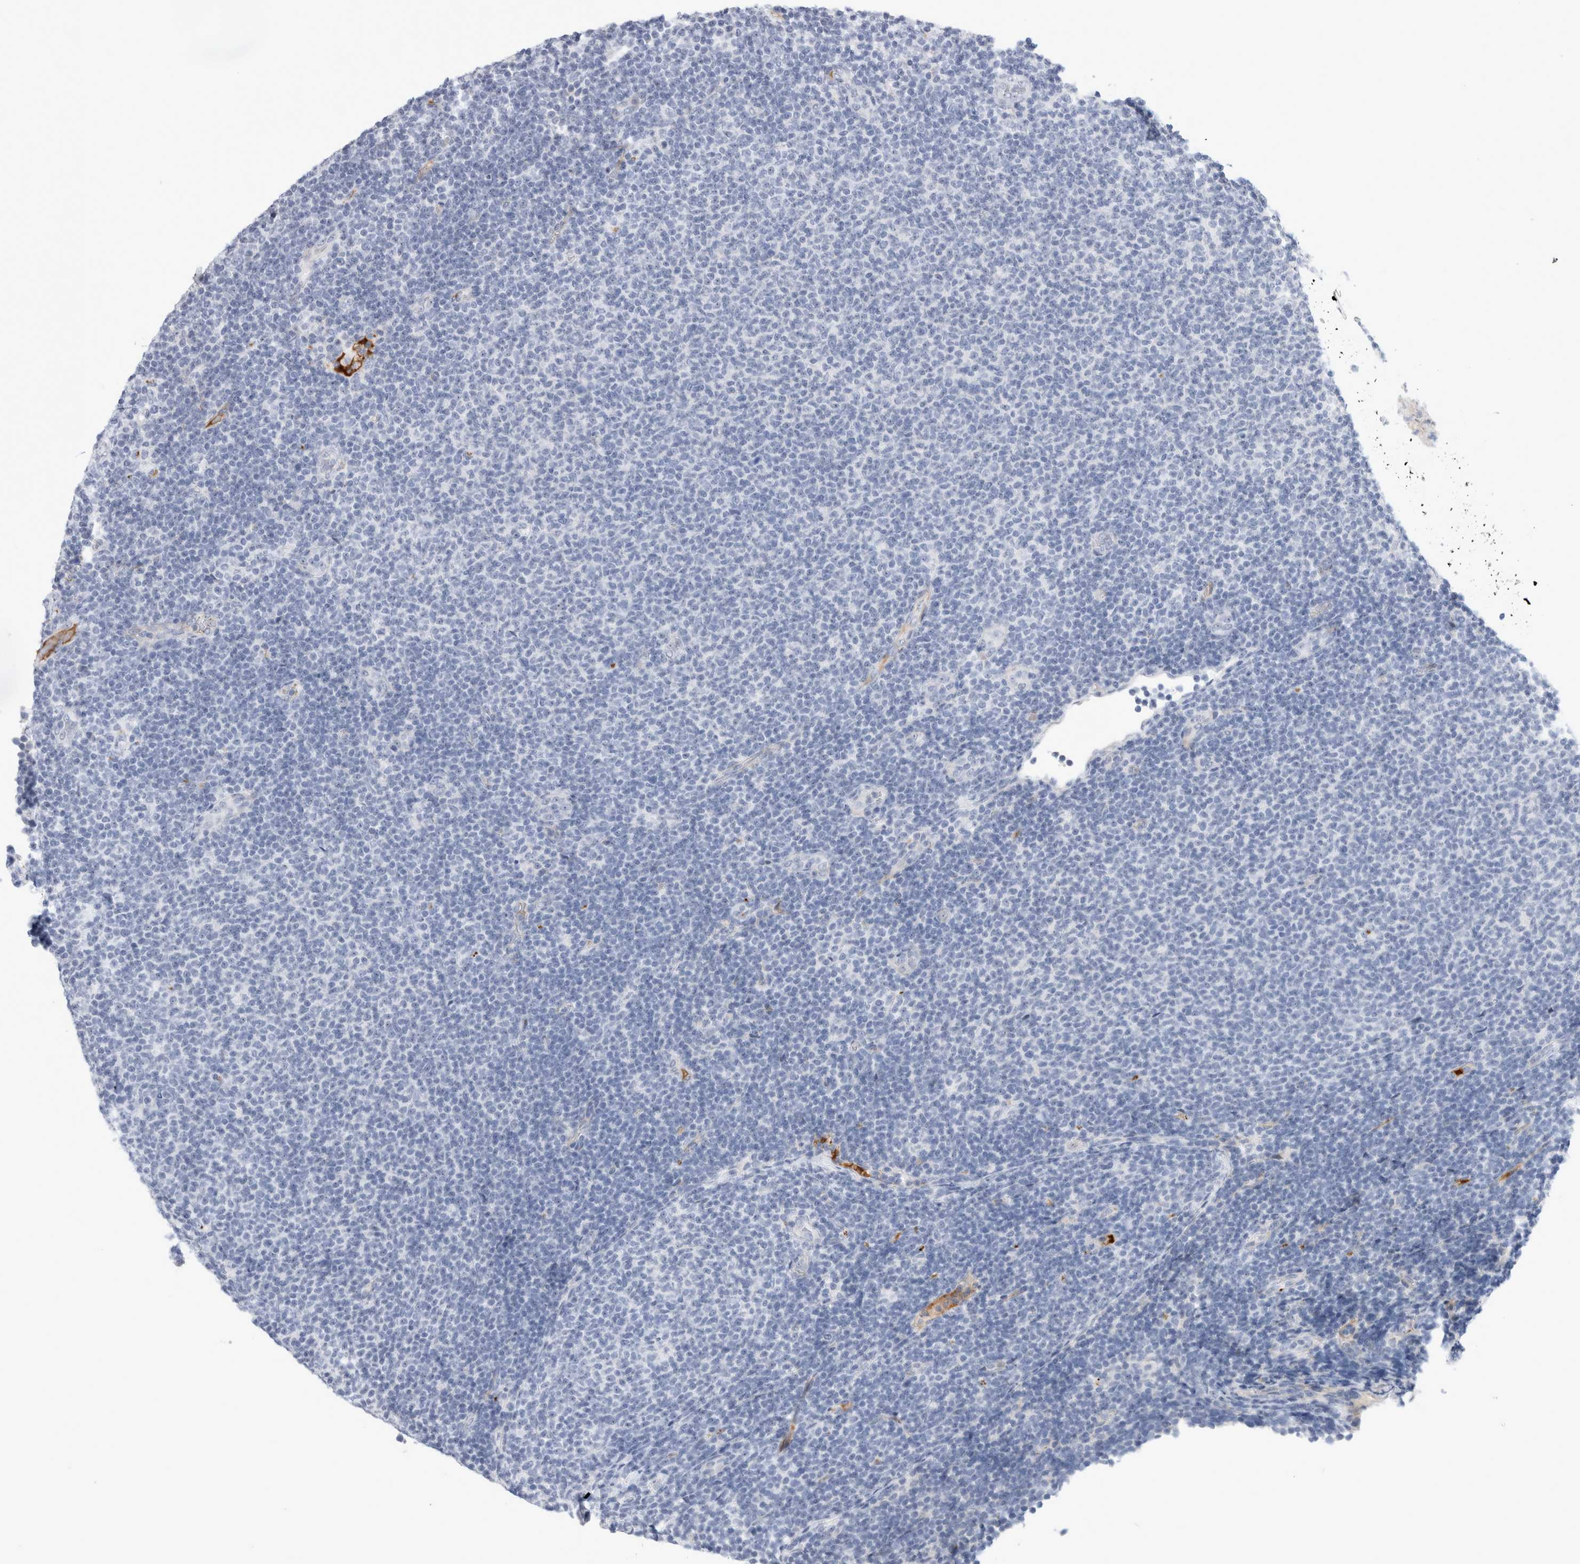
{"staining": {"intensity": "negative", "quantity": "none", "location": "none"}, "tissue": "lymphoma", "cell_type": "Tumor cells", "image_type": "cancer", "snomed": [{"axis": "morphology", "description": "Malignant lymphoma, non-Hodgkin's type, Low grade"}, {"axis": "topography", "description": "Lymph node"}], "caption": "Tumor cells are negative for protein expression in human malignant lymphoma, non-Hodgkin's type (low-grade). (Stains: DAB (3,3'-diaminobenzidine) immunohistochemistry (IHC) with hematoxylin counter stain, Microscopy: brightfield microscopy at high magnification).", "gene": "ECHDC2", "patient": {"sex": "male", "age": 66}}